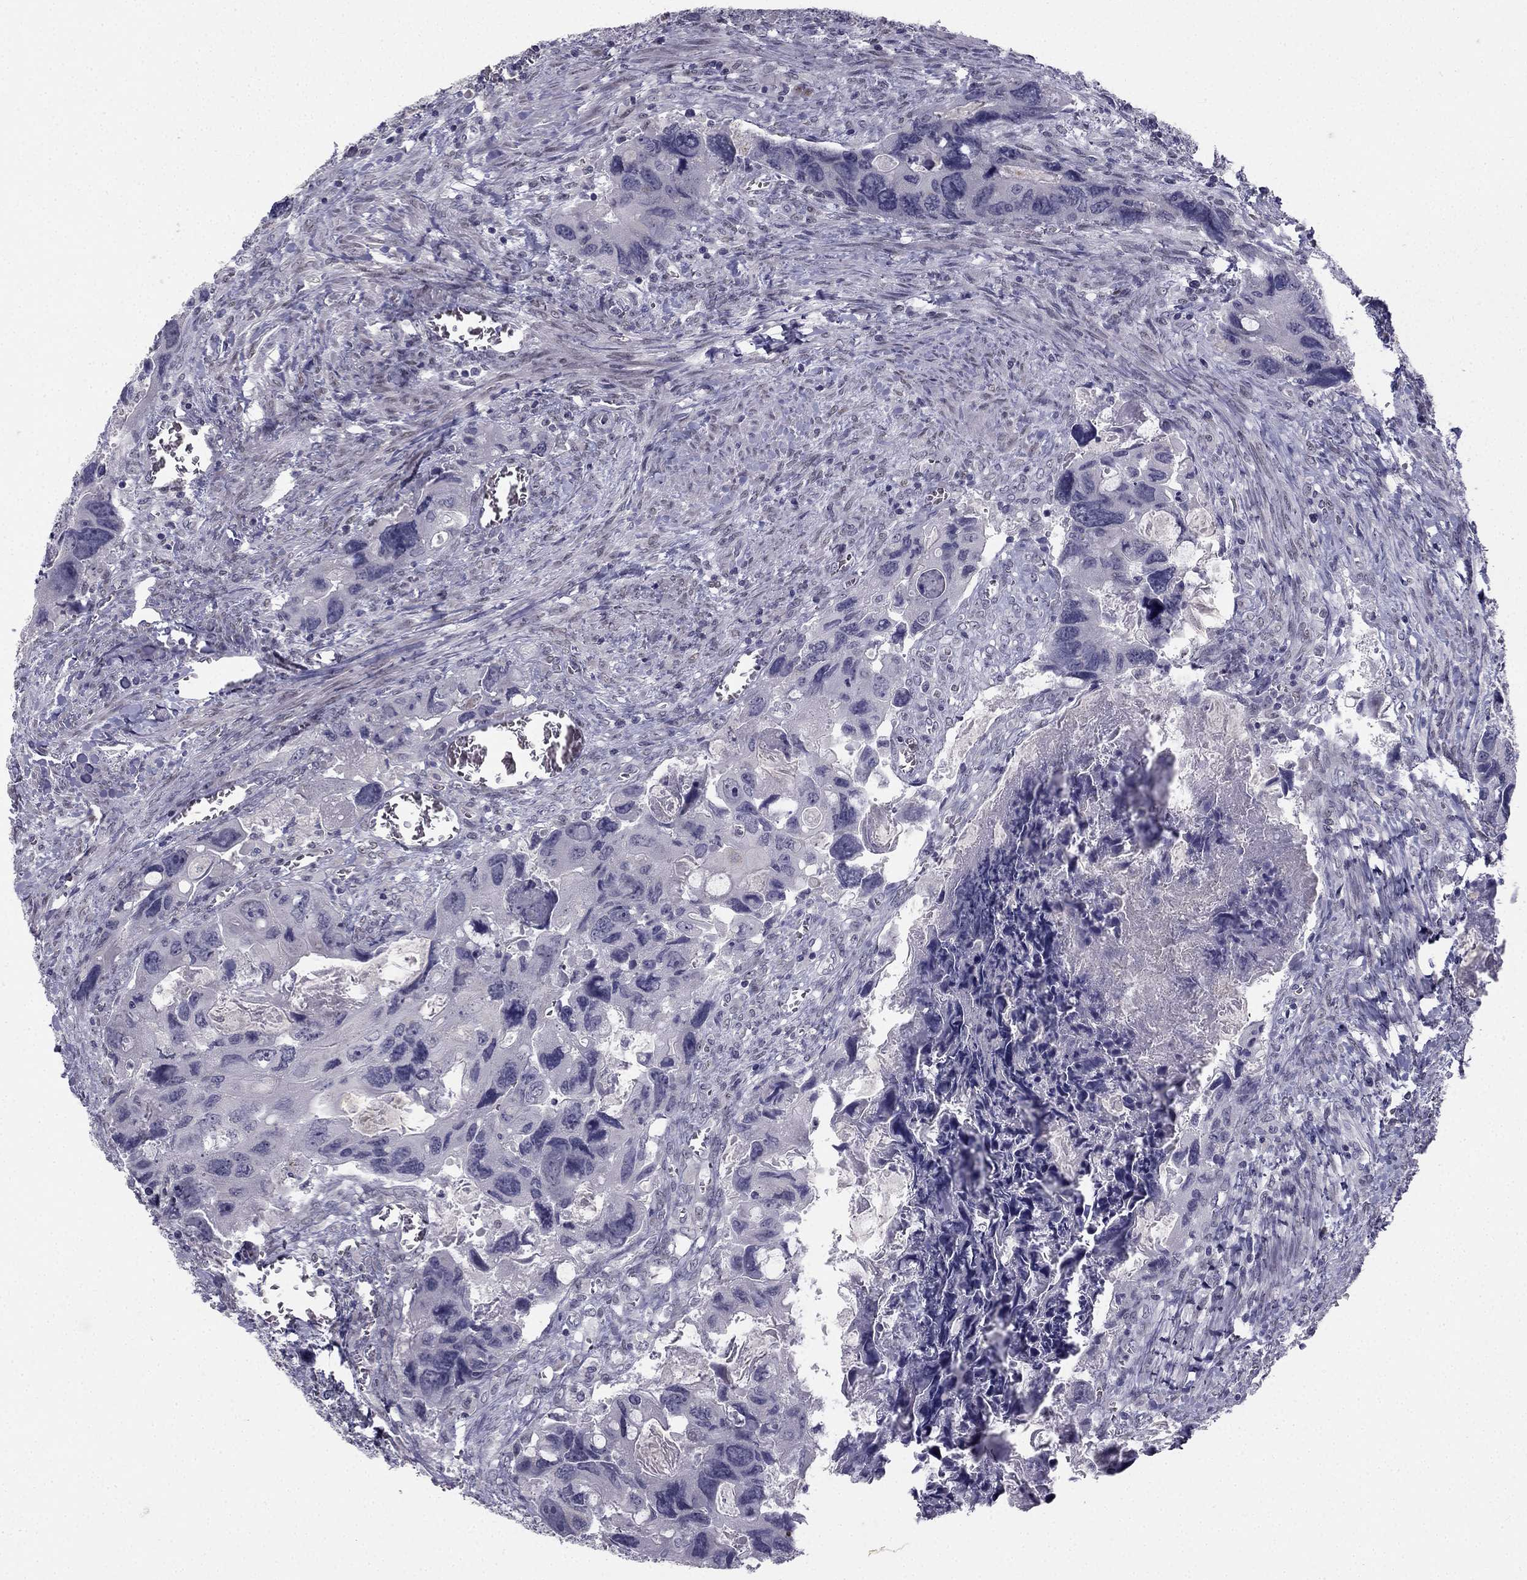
{"staining": {"intensity": "negative", "quantity": "none", "location": "none"}, "tissue": "colorectal cancer", "cell_type": "Tumor cells", "image_type": "cancer", "snomed": [{"axis": "morphology", "description": "Adenocarcinoma, NOS"}, {"axis": "topography", "description": "Rectum"}], "caption": "Immunohistochemistry of adenocarcinoma (colorectal) exhibits no staining in tumor cells. (Brightfield microscopy of DAB IHC at high magnification).", "gene": "TRPS1", "patient": {"sex": "male", "age": 62}}